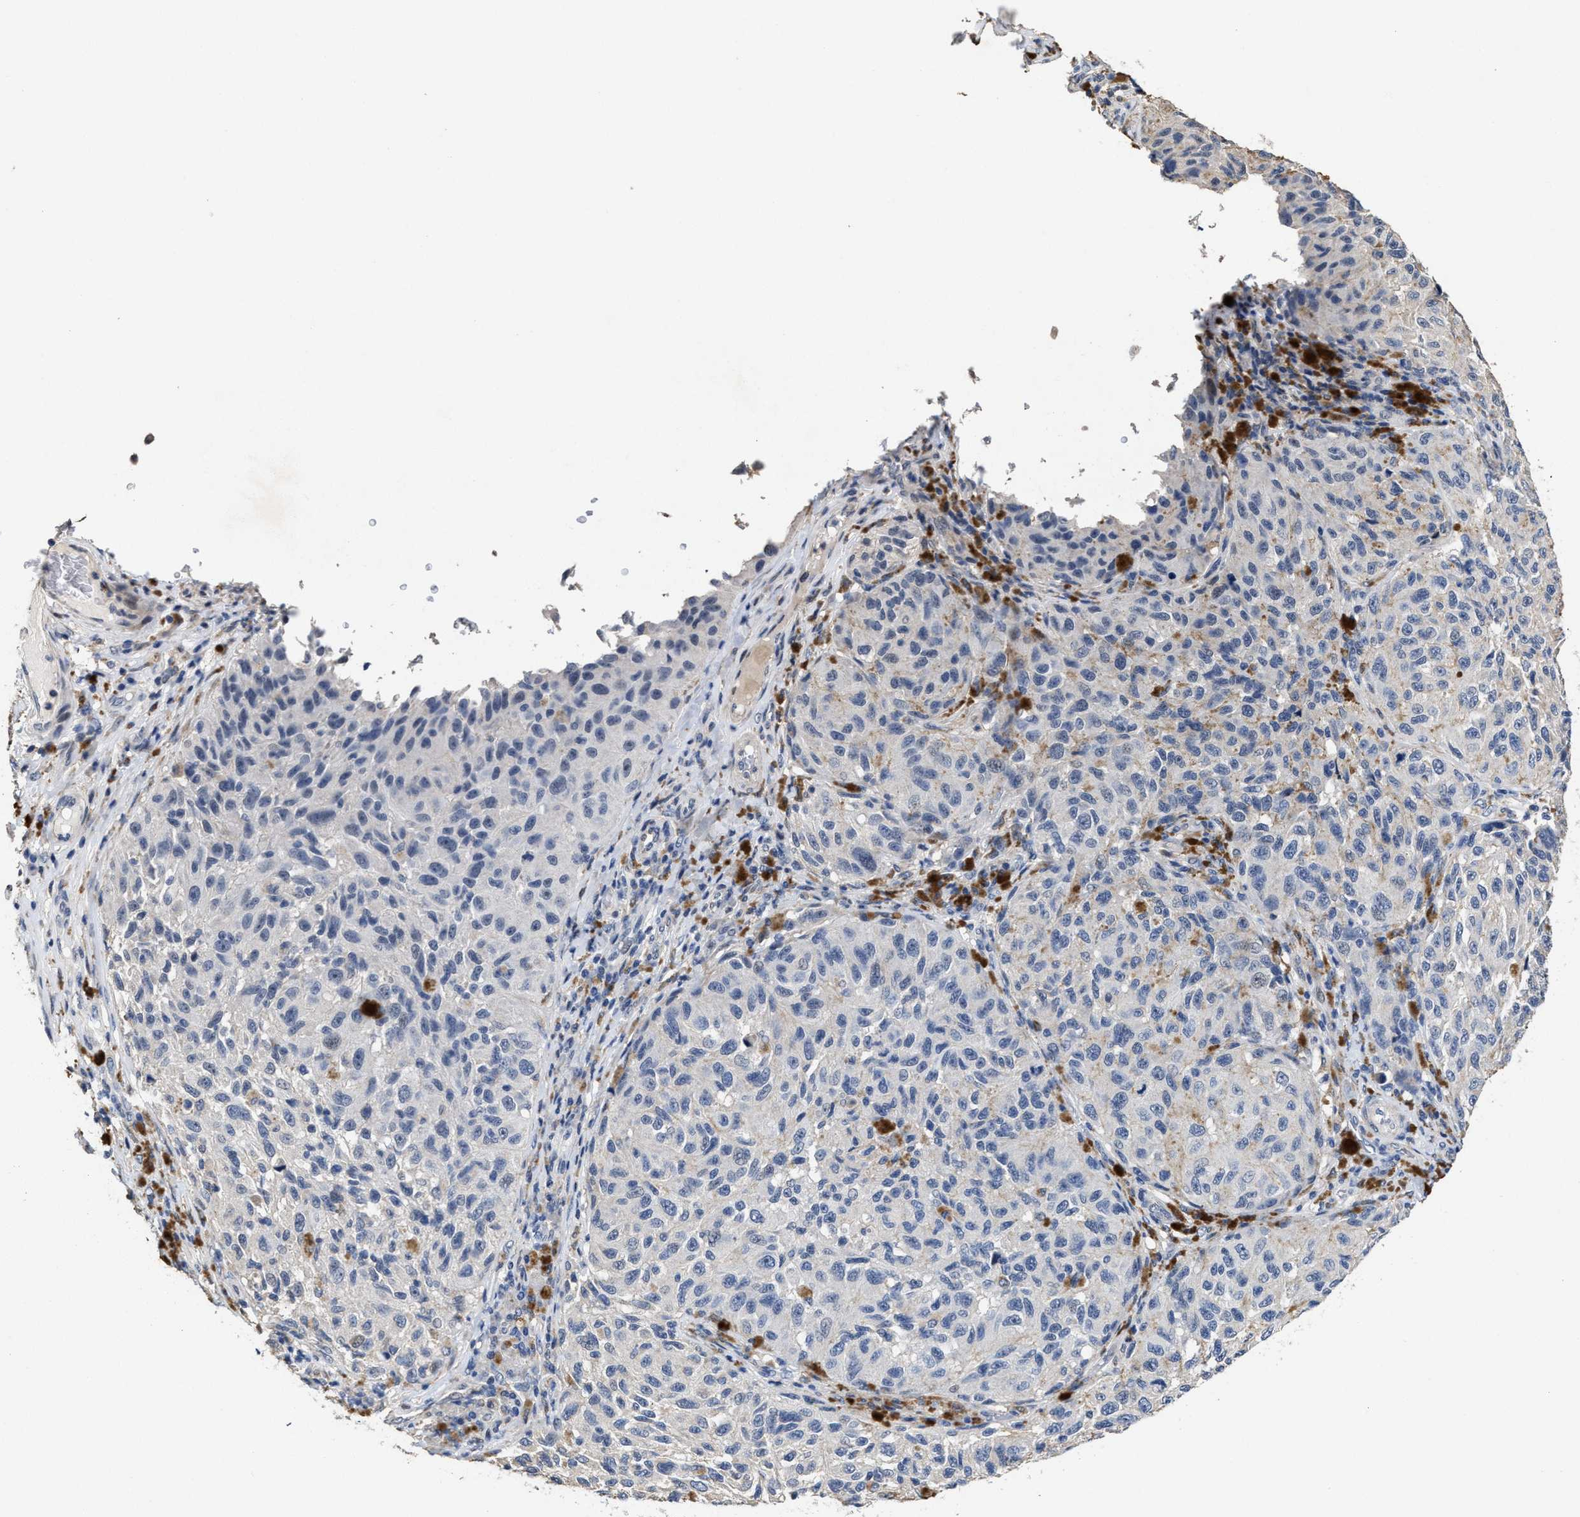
{"staining": {"intensity": "weak", "quantity": "<25%", "location": "cytoplasmic/membranous"}, "tissue": "melanoma", "cell_type": "Tumor cells", "image_type": "cancer", "snomed": [{"axis": "morphology", "description": "Malignant melanoma, NOS"}, {"axis": "topography", "description": "Skin"}], "caption": "A micrograph of human malignant melanoma is negative for staining in tumor cells.", "gene": "ZFAT", "patient": {"sex": "female", "age": 73}}